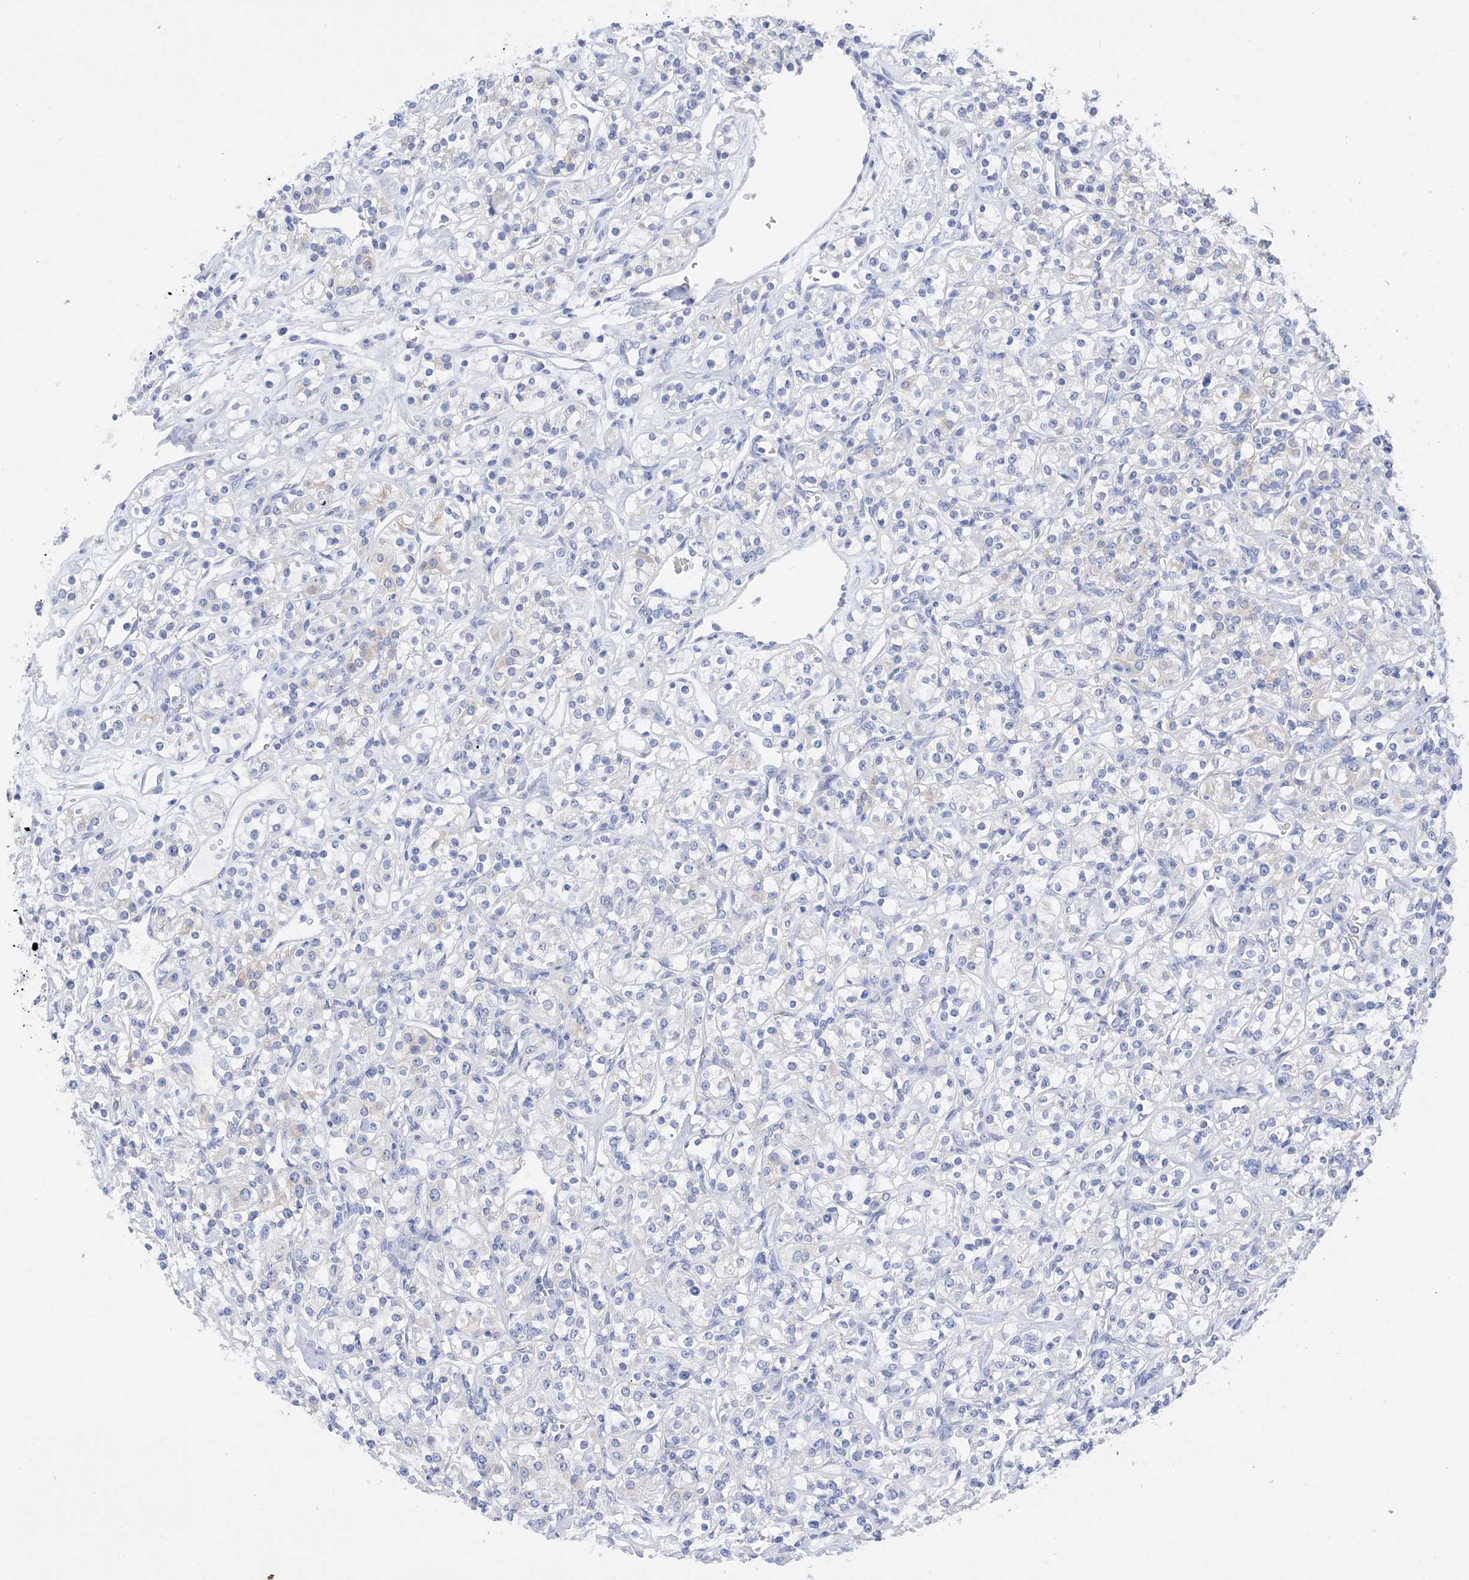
{"staining": {"intensity": "negative", "quantity": "none", "location": "none"}, "tissue": "renal cancer", "cell_type": "Tumor cells", "image_type": "cancer", "snomed": [{"axis": "morphology", "description": "Adenocarcinoma, NOS"}, {"axis": "topography", "description": "Kidney"}], "caption": "This photomicrograph is of adenocarcinoma (renal) stained with IHC to label a protein in brown with the nuclei are counter-stained blue. There is no staining in tumor cells.", "gene": "PLK4", "patient": {"sex": "male", "age": 77}}